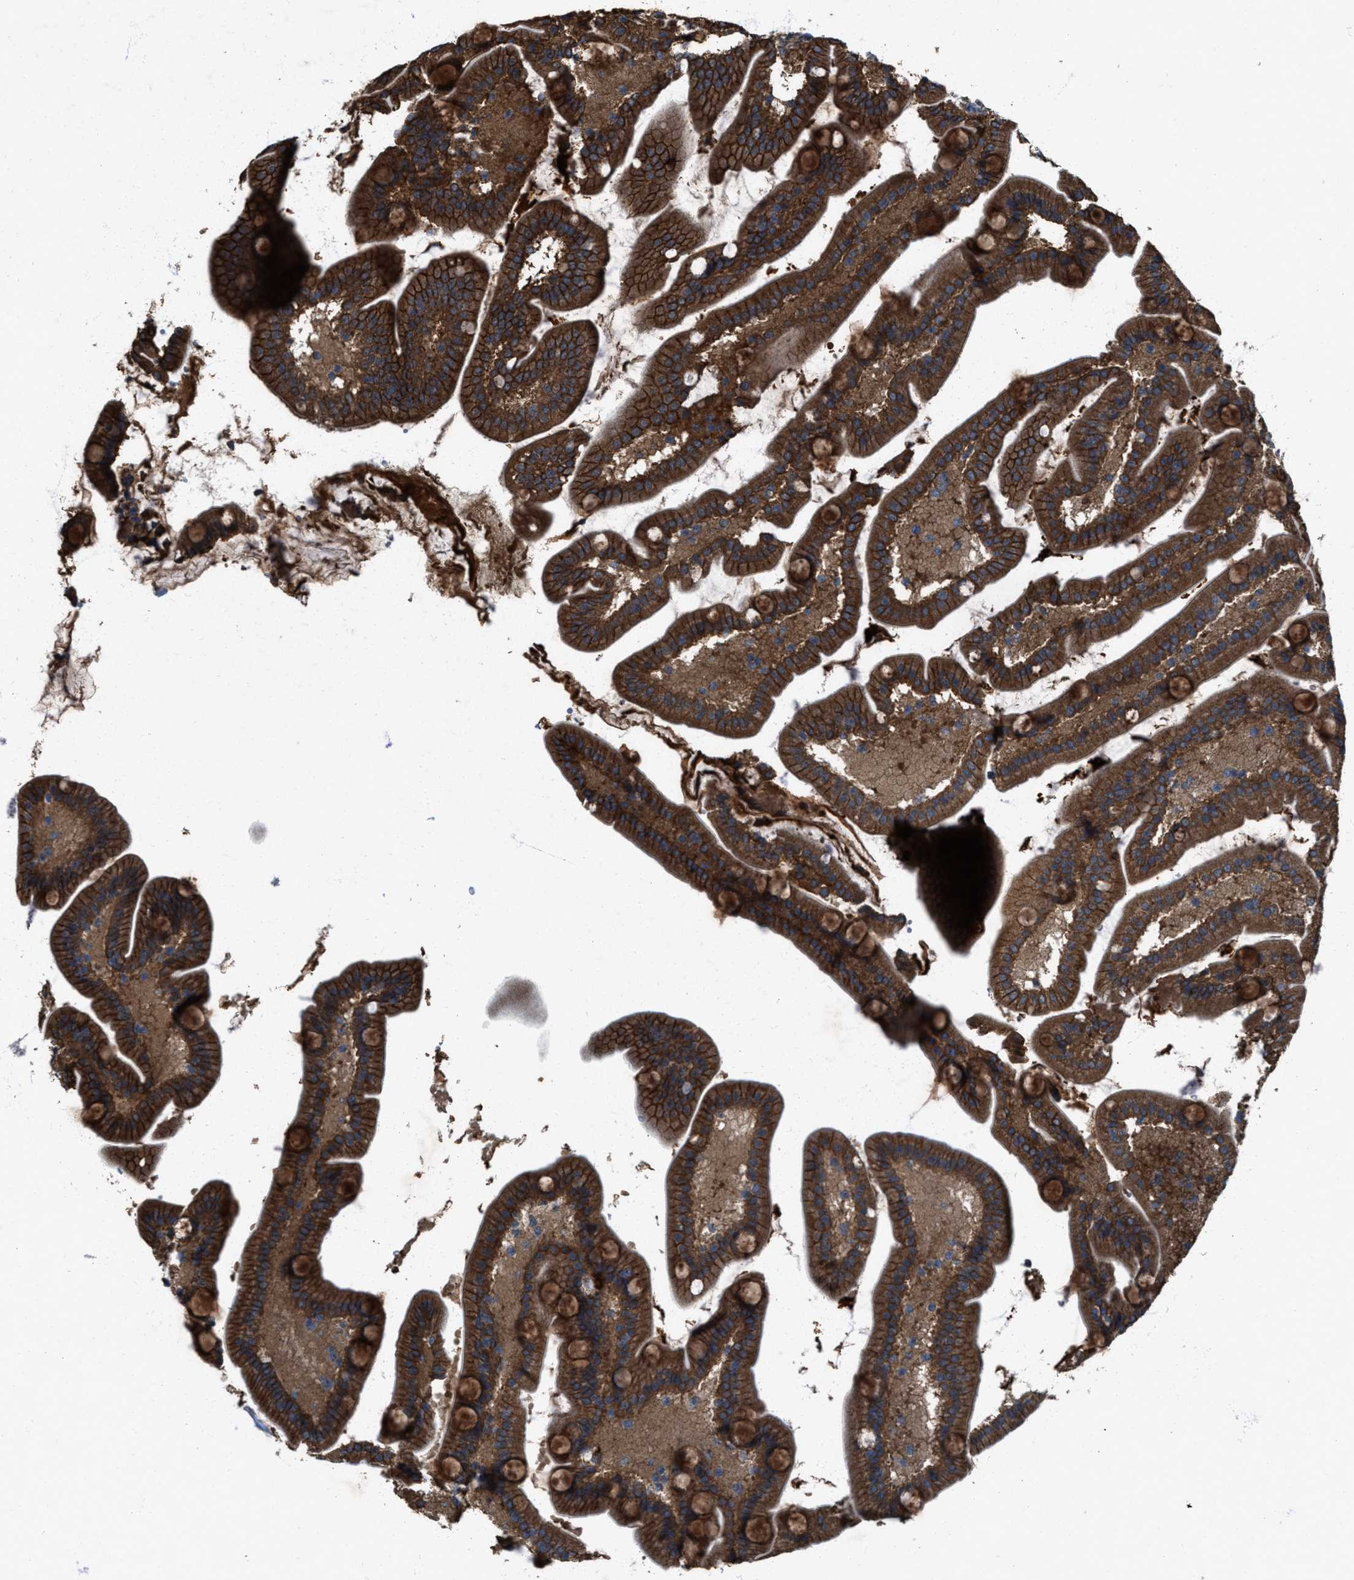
{"staining": {"intensity": "strong", "quantity": ">75%", "location": "cytoplasmic/membranous"}, "tissue": "duodenum", "cell_type": "Glandular cells", "image_type": "normal", "snomed": [{"axis": "morphology", "description": "Normal tissue, NOS"}, {"axis": "topography", "description": "Duodenum"}], "caption": "High-magnification brightfield microscopy of benign duodenum stained with DAB (brown) and counterstained with hematoxylin (blue). glandular cells exhibit strong cytoplasmic/membranous positivity is appreciated in about>75% of cells.", "gene": "PDP2", "patient": {"sex": "male", "age": 54}}